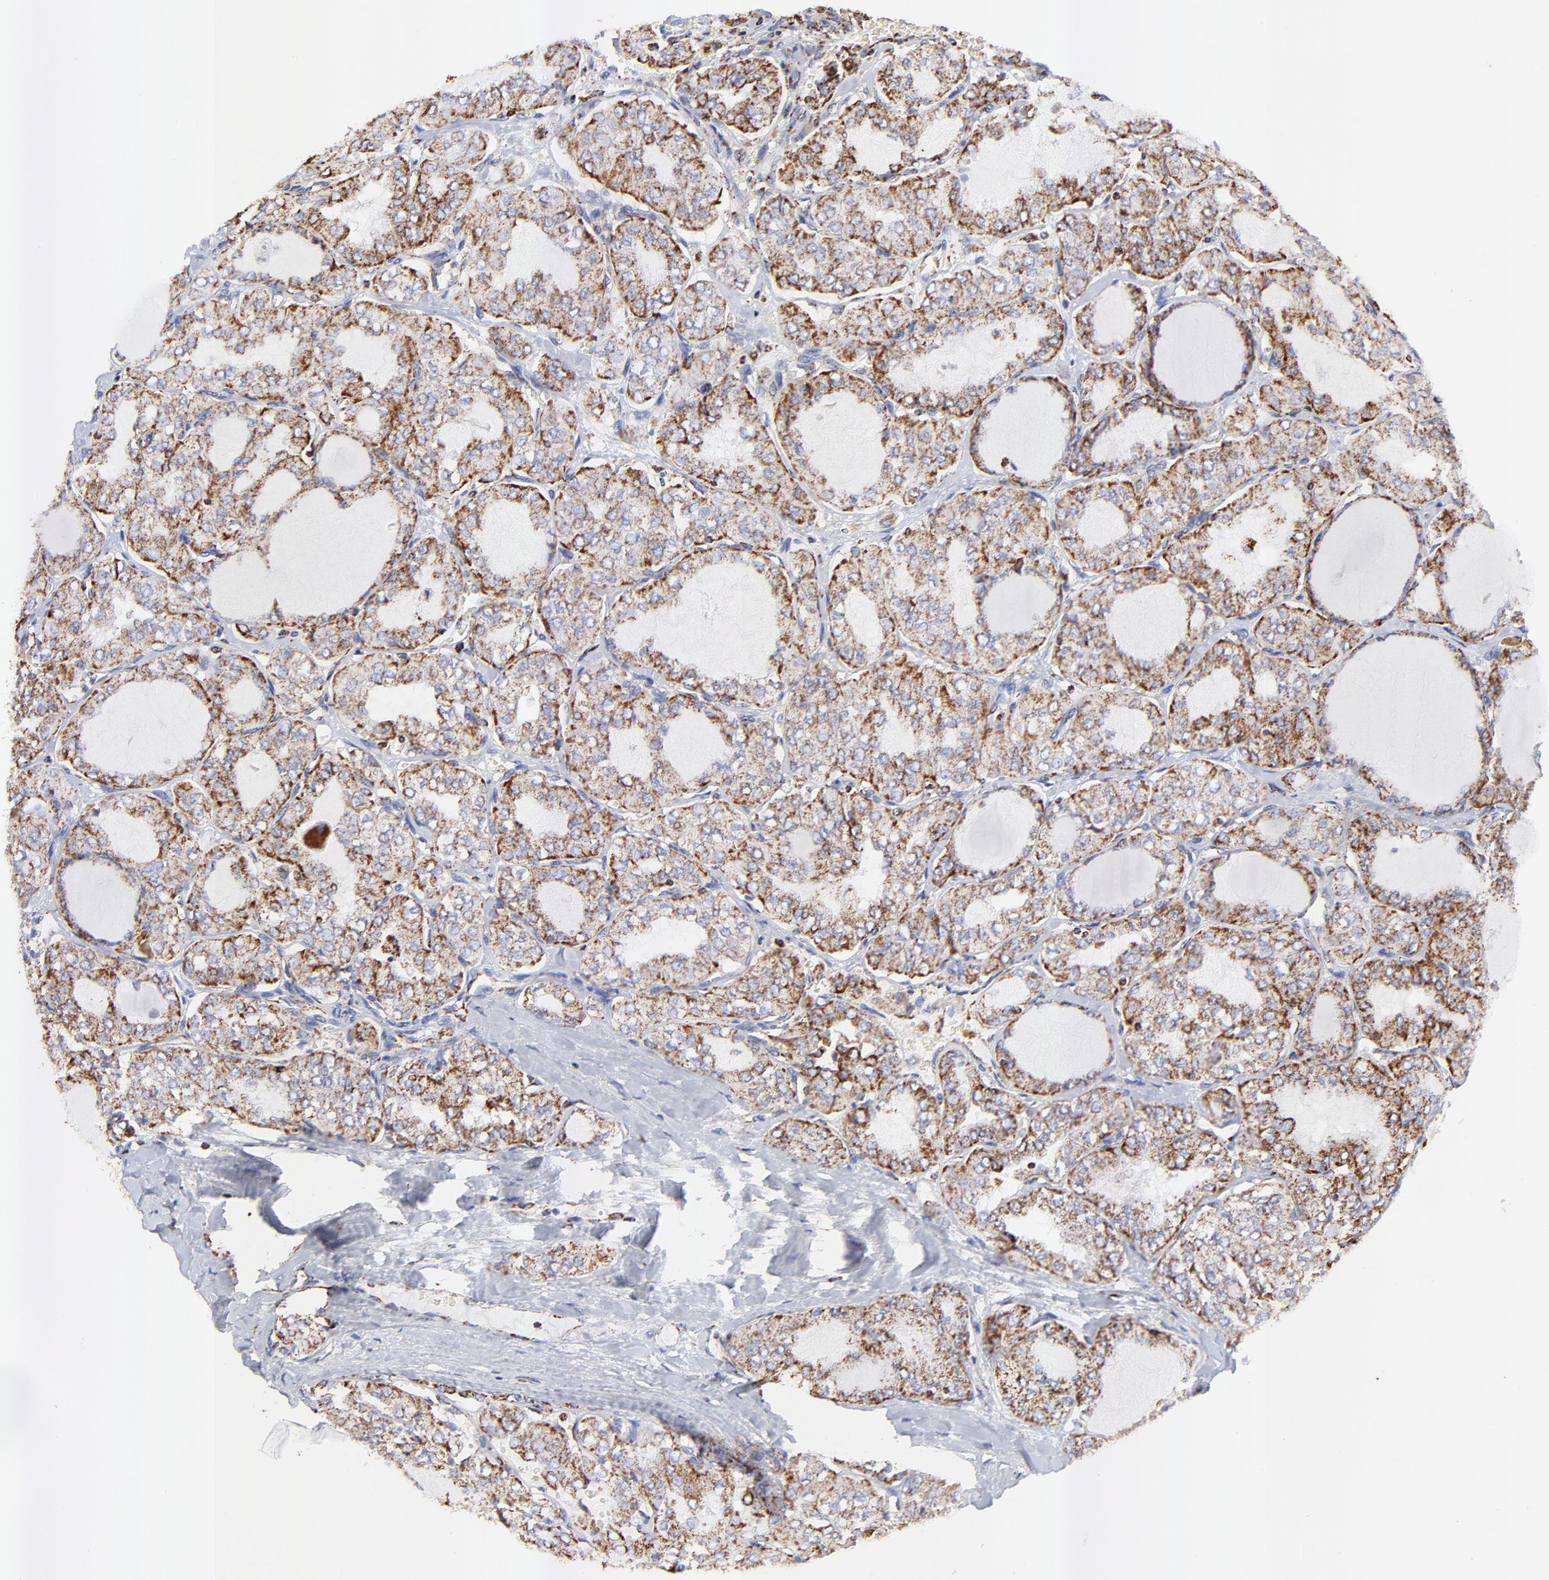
{"staining": {"intensity": "moderate", "quantity": ">75%", "location": "cytoplasmic/membranous"}, "tissue": "thyroid cancer", "cell_type": "Tumor cells", "image_type": "cancer", "snomed": [{"axis": "morphology", "description": "Papillary adenocarcinoma, NOS"}, {"axis": "topography", "description": "Thyroid gland"}], "caption": "Brown immunohistochemical staining in human thyroid papillary adenocarcinoma demonstrates moderate cytoplasmic/membranous positivity in about >75% of tumor cells. The staining is performed using DAB brown chromogen to label protein expression. The nuclei are counter-stained blue using hematoxylin.", "gene": "COX4I1", "patient": {"sex": "male", "age": 20}}